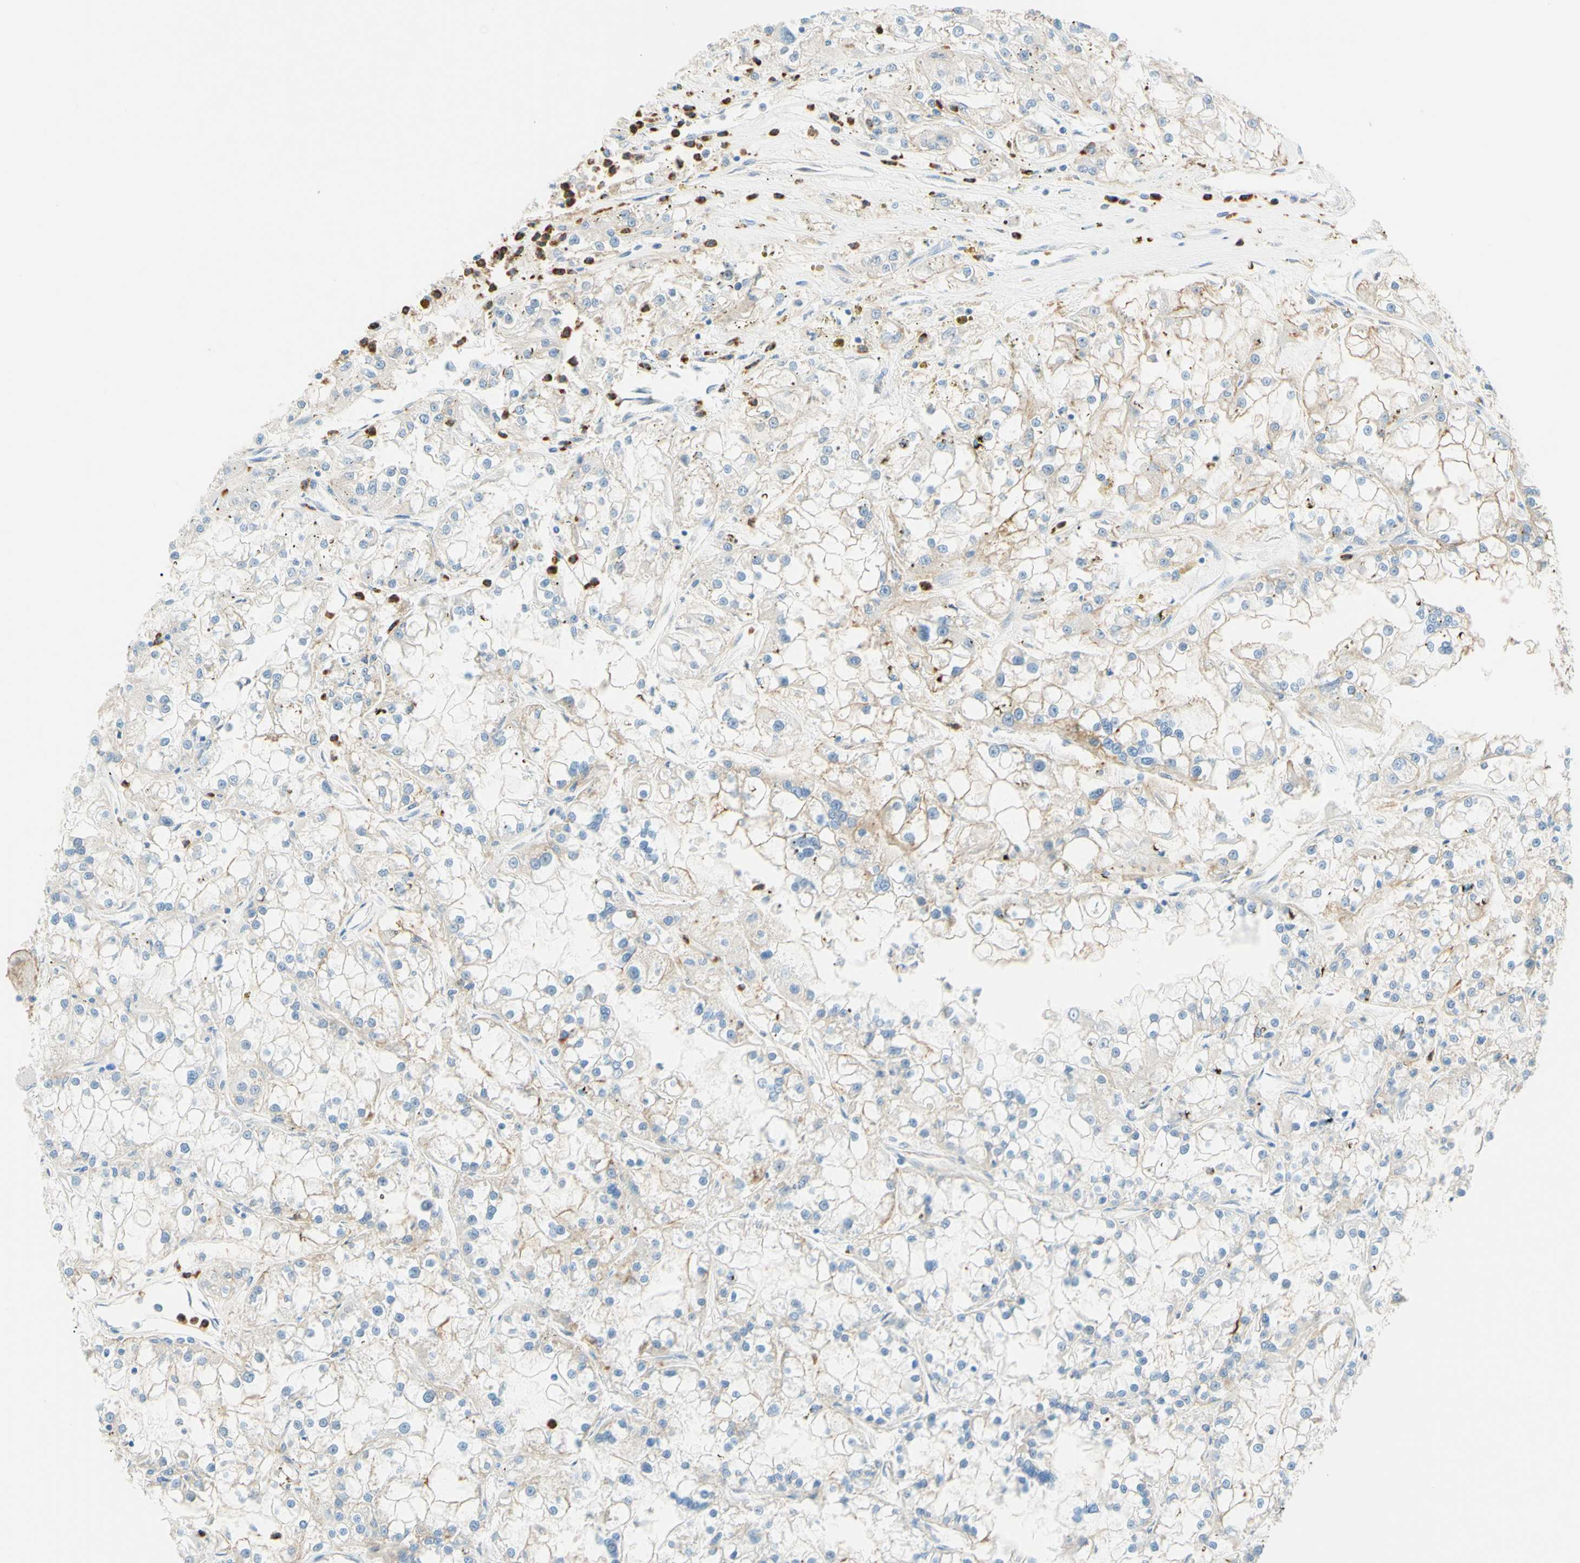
{"staining": {"intensity": "negative", "quantity": "none", "location": "none"}, "tissue": "renal cancer", "cell_type": "Tumor cells", "image_type": "cancer", "snomed": [{"axis": "morphology", "description": "Adenocarcinoma, NOS"}, {"axis": "topography", "description": "Kidney"}], "caption": "There is no significant expression in tumor cells of renal cancer (adenocarcinoma).", "gene": "TREM2", "patient": {"sex": "female", "age": 52}}